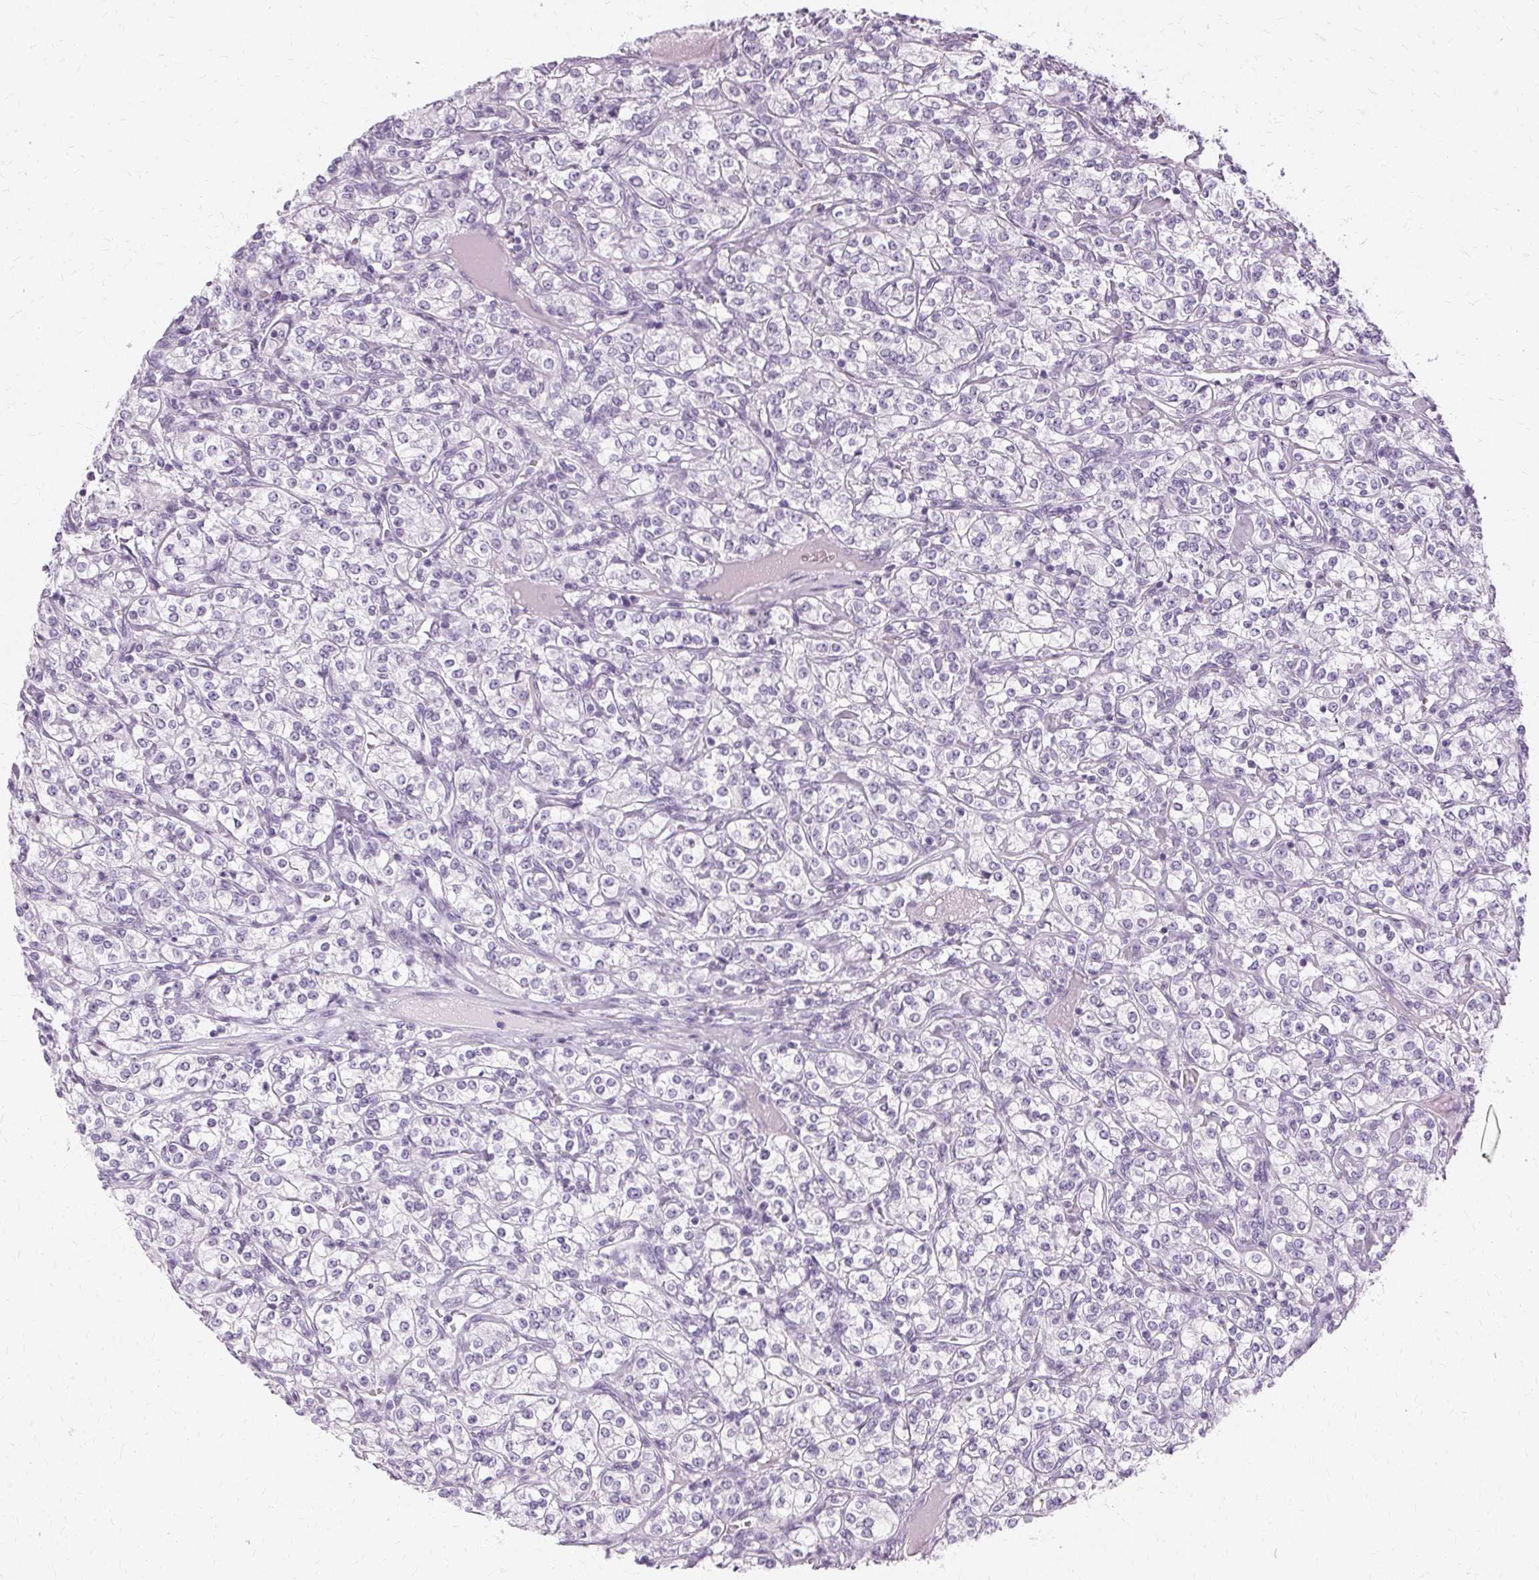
{"staining": {"intensity": "negative", "quantity": "none", "location": "none"}, "tissue": "renal cancer", "cell_type": "Tumor cells", "image_type": "cancer", "snomed": [{"axis": "morphology", "description": "Adenocarcinoma, NOS"}, {"axis": "topography", "description": "Kidney"}], "caption": "A photomicrograph of human renal adenocarcinoma is negative for staining in tumor cells.", "gene": "KRT6C", "patient": {"sex": "male", "age": 77}}